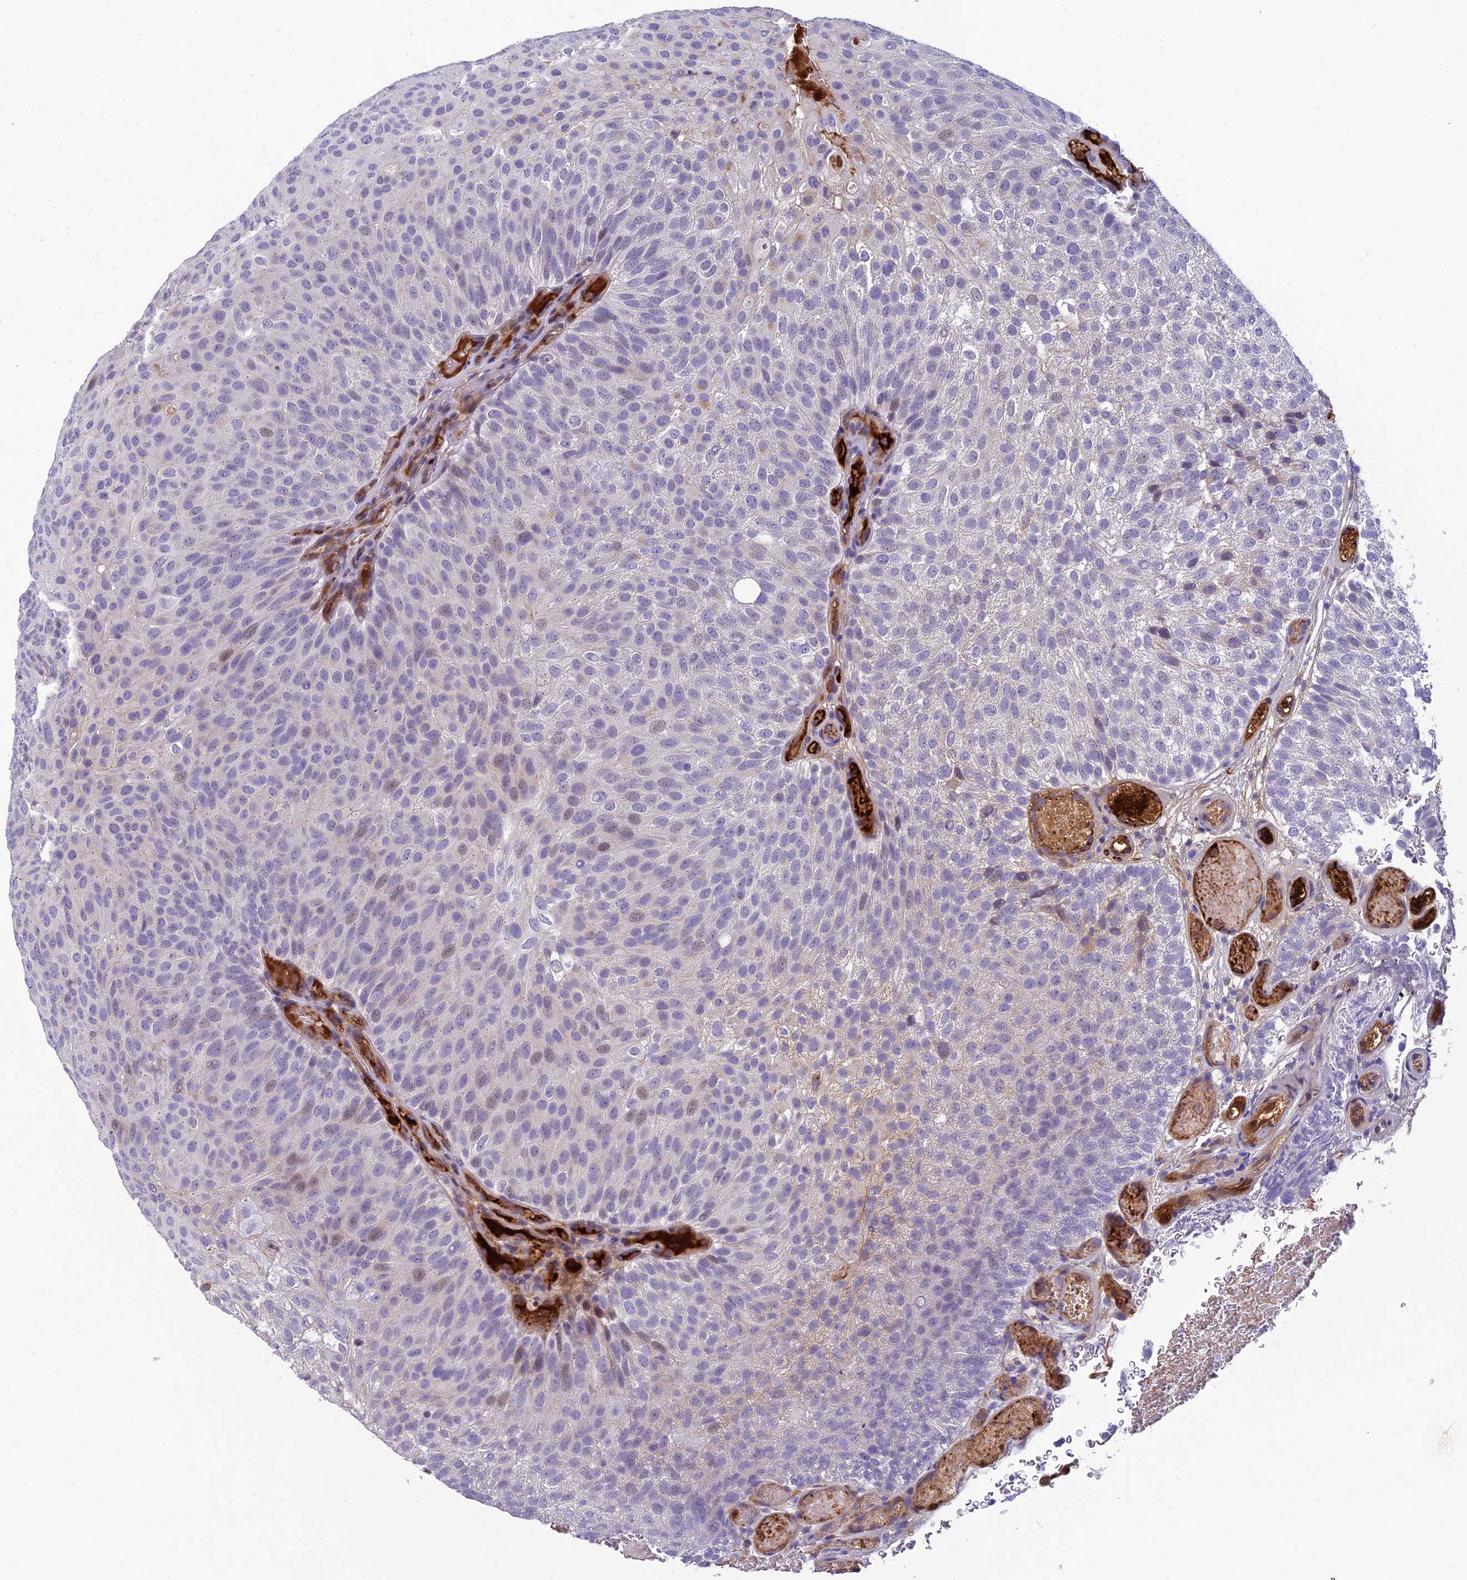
{"staining": {"intensity": "negative", "quantity": "none", "location": "none"}, "tissue": "urothelial cancer", "cell_type": "Tumor cells", "image_type": "cancer", "snomed": [{"axis": "morphology", "description": "Urothelial carcinoma, Low grade"}, {"axis": "topography", "description": "Urinary bladder"}], "caption": "Immunohistochemistry (IHC) of low-grade urothelial carcinoma shows no positivity in tumor cells. The staining was performed using DAB to visualize the protein expression in brown, while the nuclei were stained in blue with hematoxylin (Magnification: 20x).", "gene": "CLEC11A", "patient": {"sex": "male", "age": 78}}